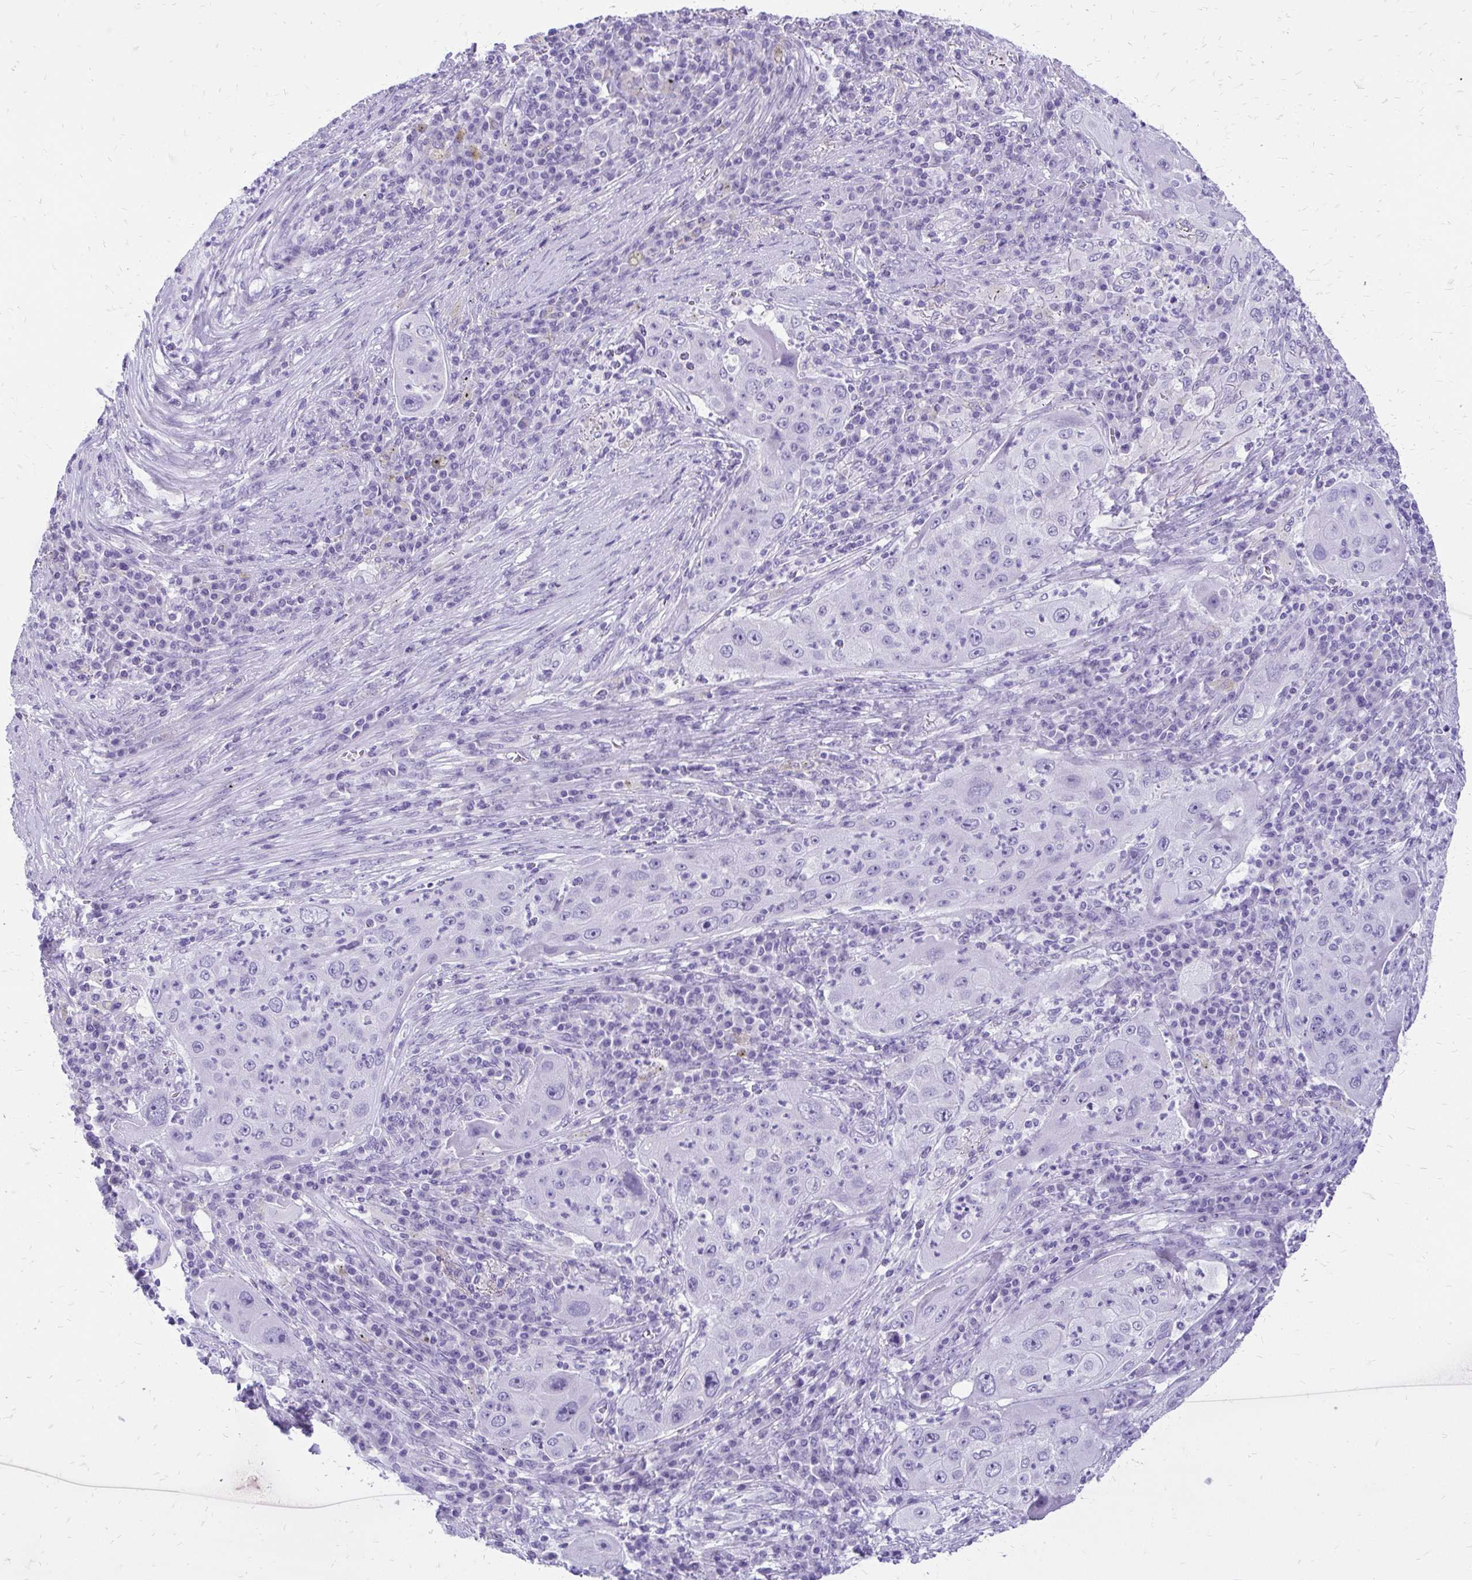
{"staining": {"intensity": "negative", "quantity": "none", "location": "none"}, "tissue": "lung cancer", "cell_type": "Tumor cells", "image_type": "cancer", "snomed": [{"axis": "morphology", "description": "Squamous cell carcinoma, NOS"}, {"axis": "topography", "description": "Lung"}], "caption": "A photomicrograph of human lung cancer (squamous cell carcinoma) is negative for staining in tumor cells.", "gene": "SLC32A1", "patient": {"sex": "female", "age": 59}}